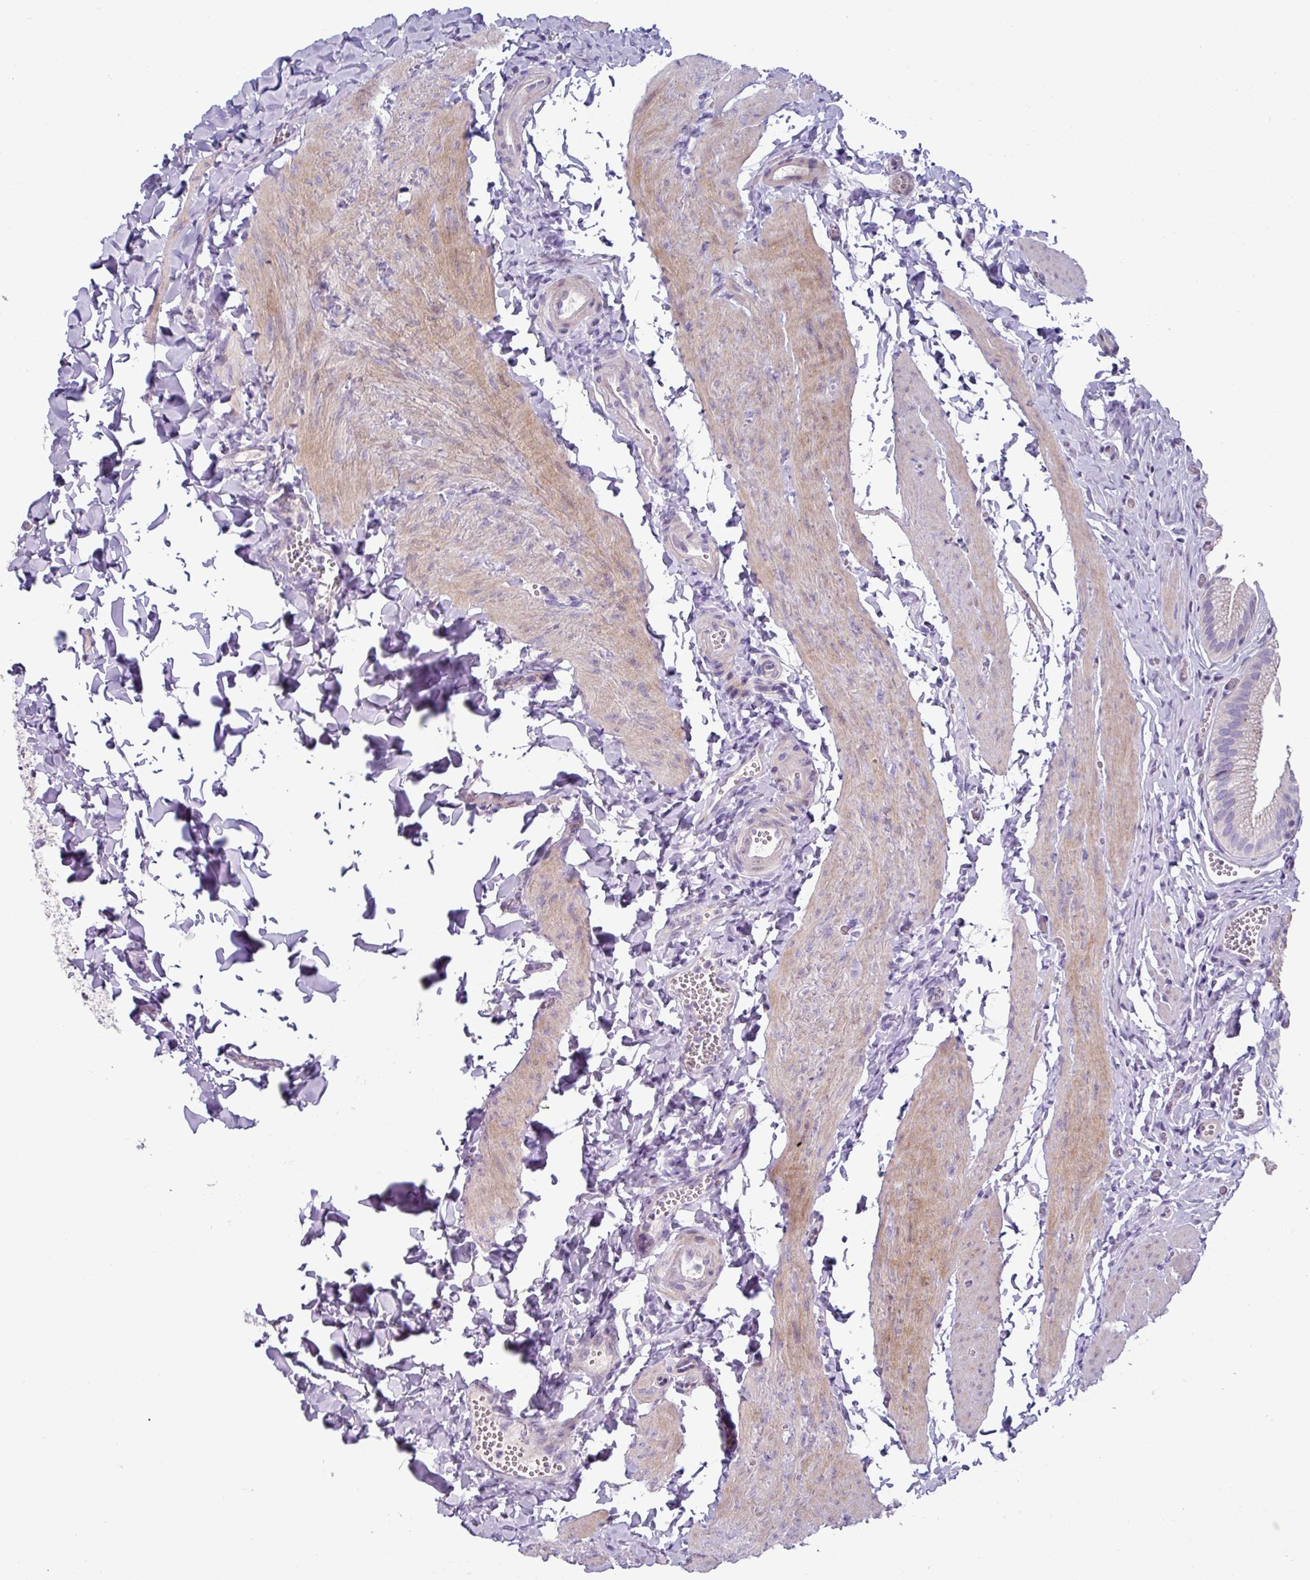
{"staining": {"intensity": "negative", "quantity": "none", "location": "none"}, "tissue": "gallbladder", "cell_type": "Glandular cells", "image_type": "normal", "snomed": [{"axis": "morphology", "description": "Normal tissue, NOS"}, {"axis": "topography", "description": "Gallbladder"}, {"axis": "topography", "description": "Peripheral nerve tissue"}], "caption": "There is no significant positivity in glandular cells of gallbladder. Brightfield microscopy of immunohistochemistry (IHC) stained with DAB (3,3'-diaminobenzidine) (brown) and hematoxylin (blue), captured at high magnification.", "gene": "RGS16", "patient": {"sex": "male", "age": 17}}